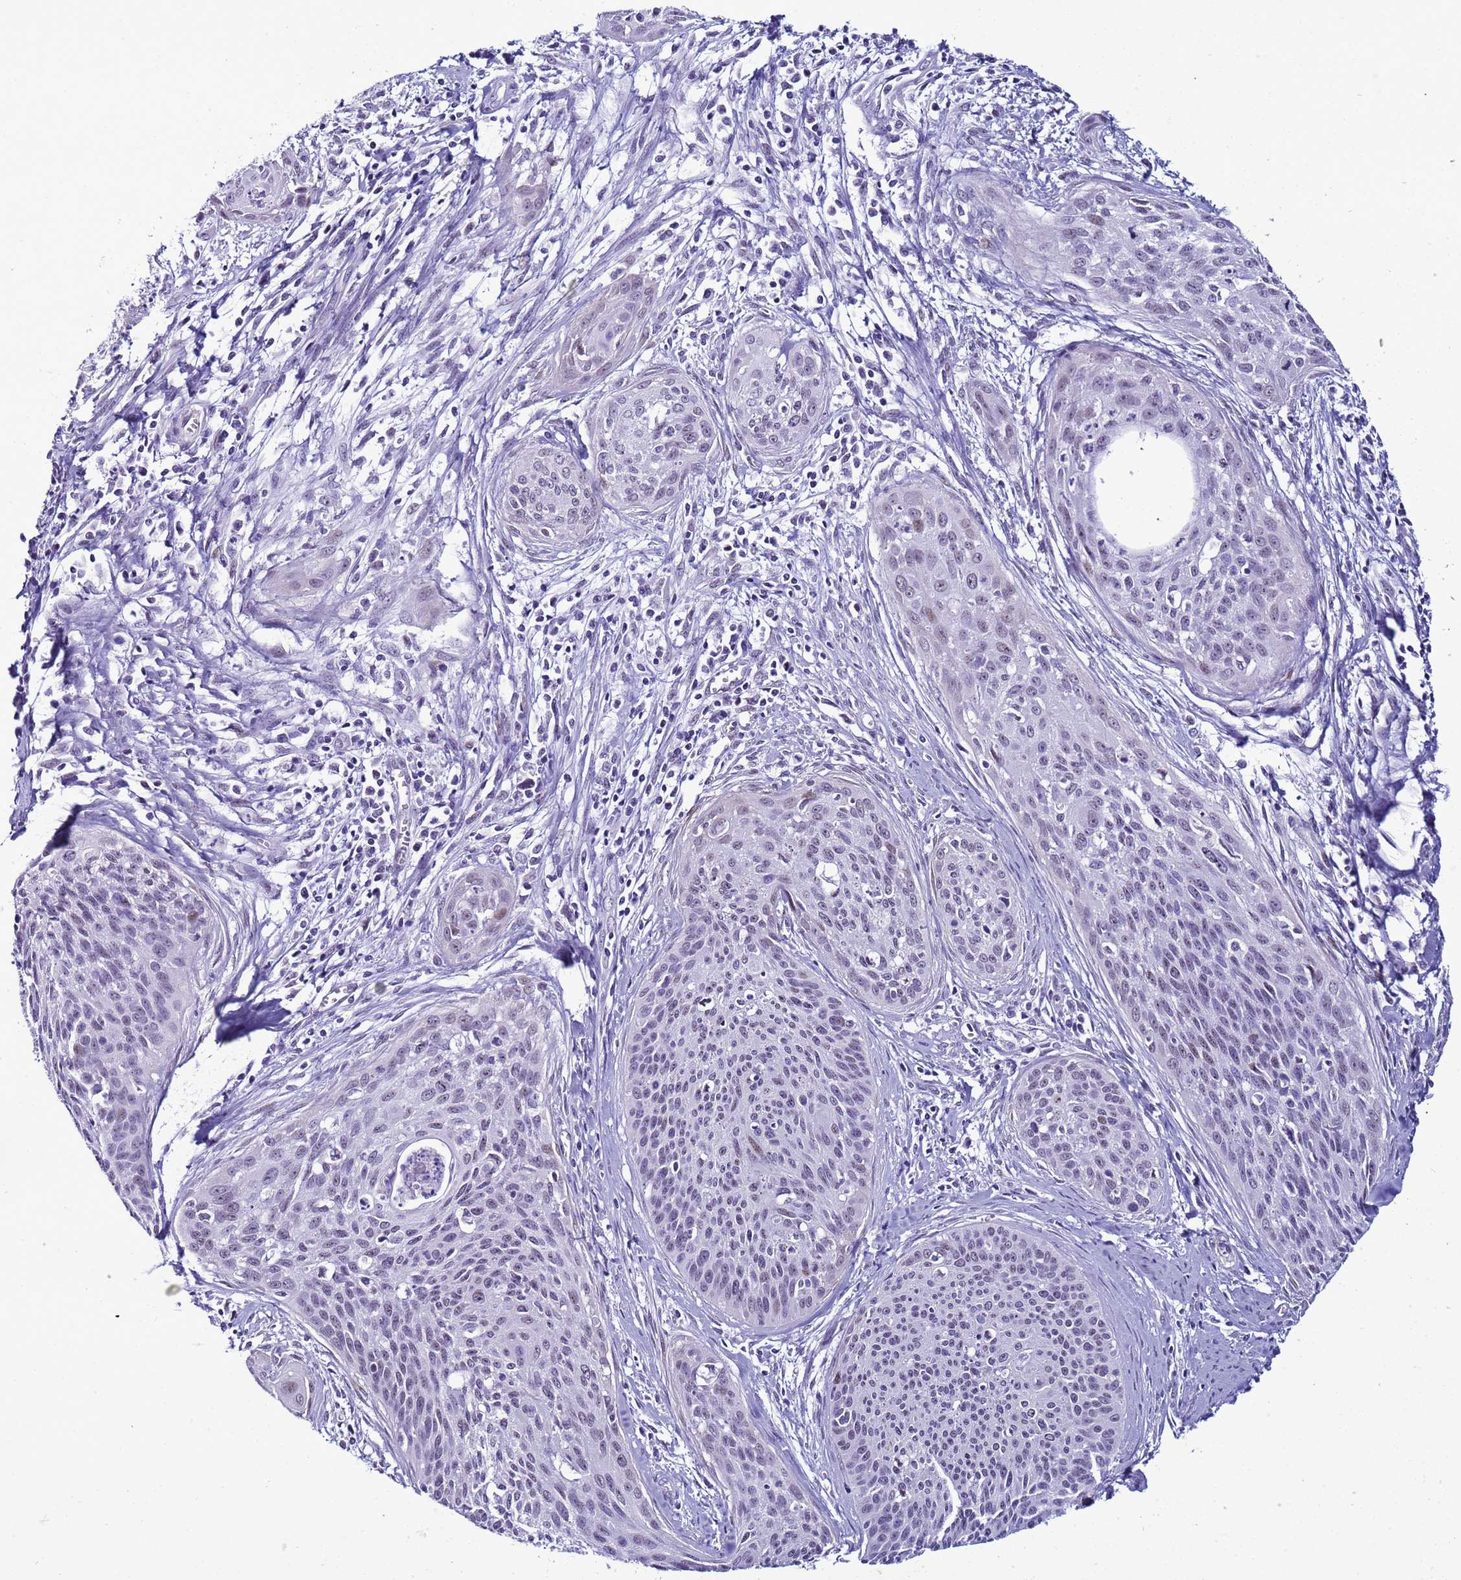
{"staining": {"intensity": "weak", "quantity": "<25%", "location": "nuclear"}, "tissue": "cervical cancer", "cell_type": "Tumor cells", "image_type": "cancer", "snomed": [{"axis": "morphology", "description": "Squamous cell carcinoma, NOS"}, {"axis": "topography", "description": "Cervix"}], "caption": "High magnification brightfield microscopy of cervical squamous cell carcinoma stained with DAB (brown) and counterstained with hematoxylin (blue): tumor cells show no significant expression. (Immunohistochemistry, brightfield microscopy, high magnification).", "gene": "LRRC10B", "patient": {"sex": "female", "age": 55}}